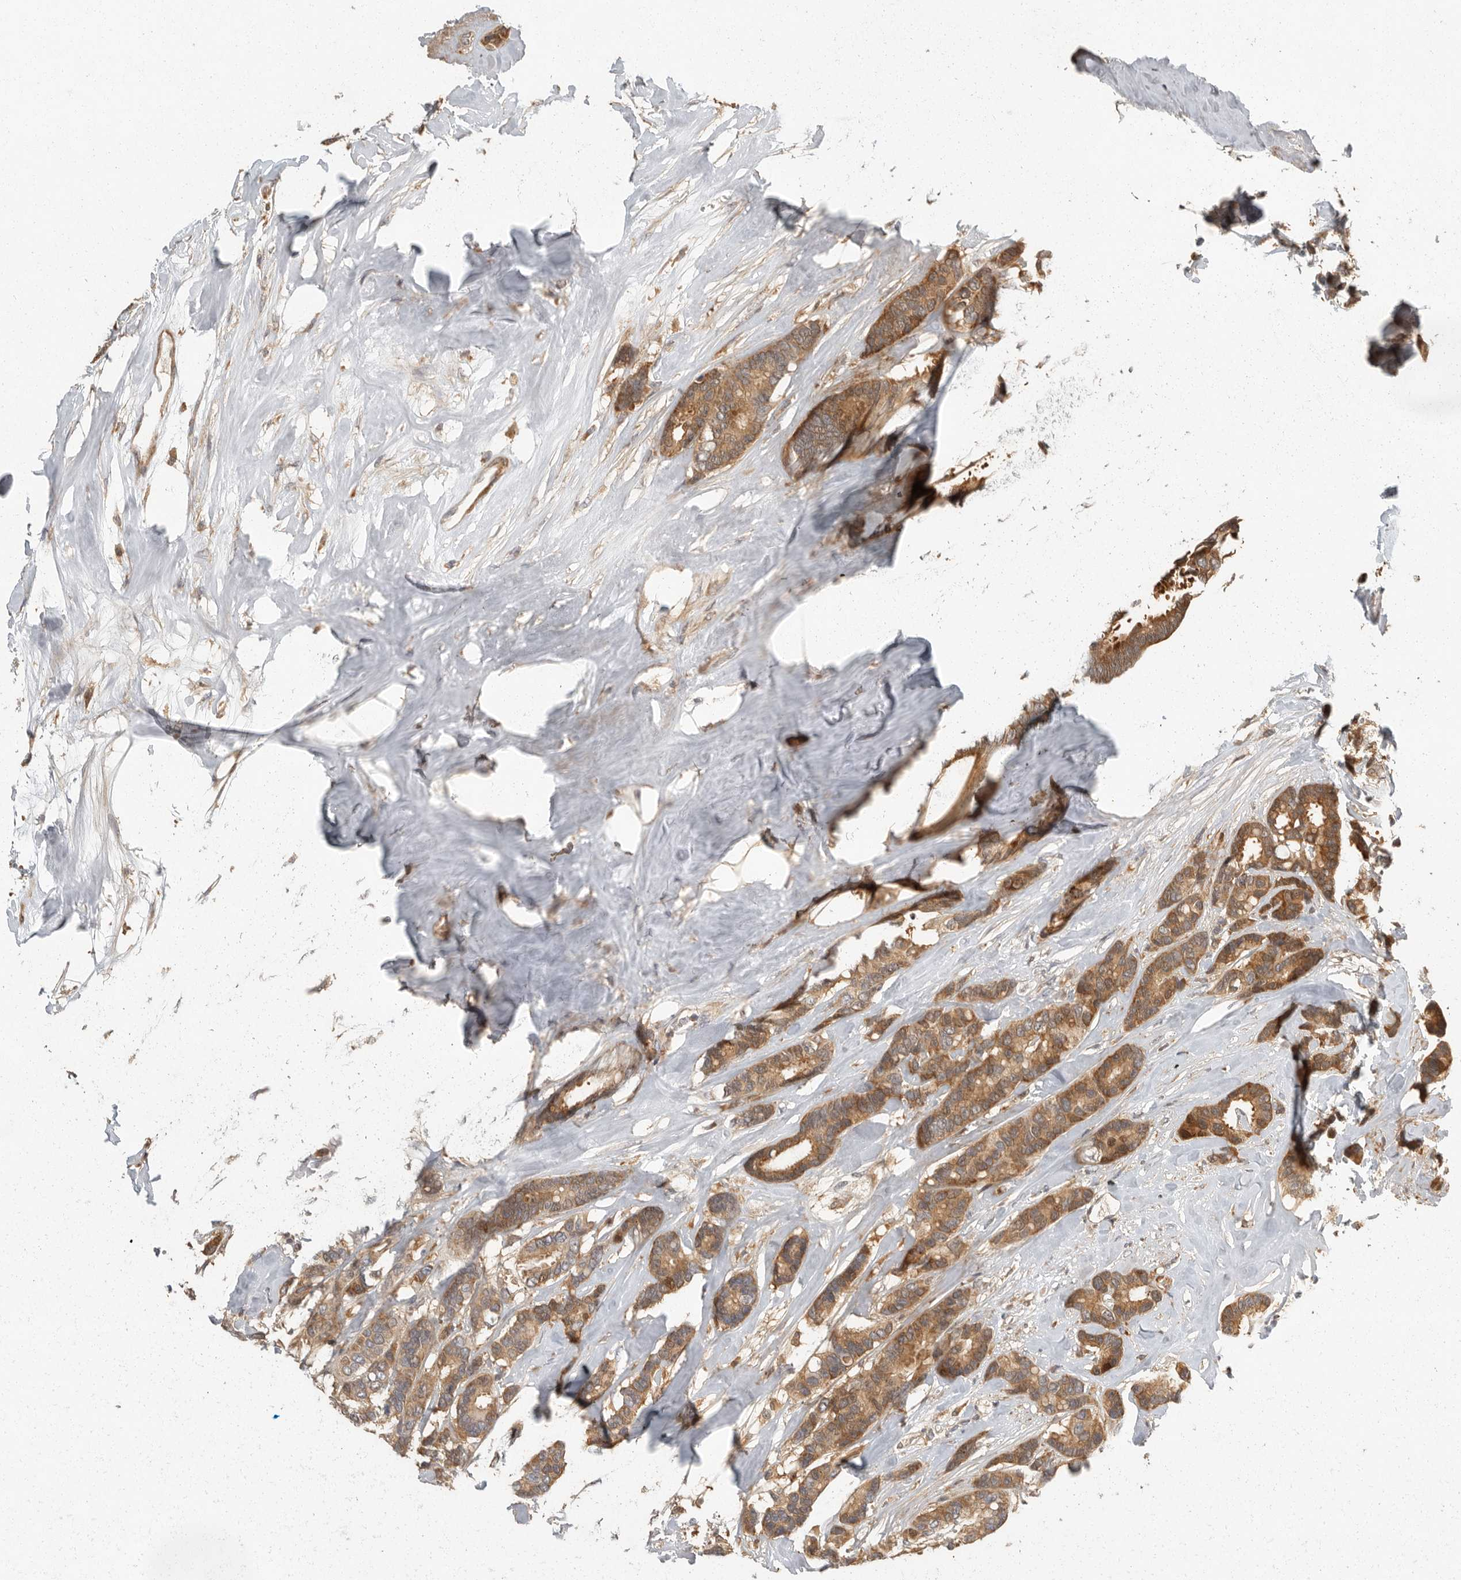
{"staining": {"intensity": "moderate", "quantity": ">75%", "location": "cytoplasmic/membranous,nuclear"}, "tissue": "breast cancer", "cell_type": "Tumor cells", "image_type": "cancer", "snomed": [{"axis": "morphology", "description": "Duct carcinoma"}, {"axis": "topography", "description": "Breast"}], "caption": "IHC image of intraductal carcinoma (breast) stained for a protein (brown), which exhibits medium levels of moderate cytoplasmic/membranous and nuclear positivity in about >75% of tumor cells.", "gene": "SWT1", "patient": {"sex": "female", "age": 87}}